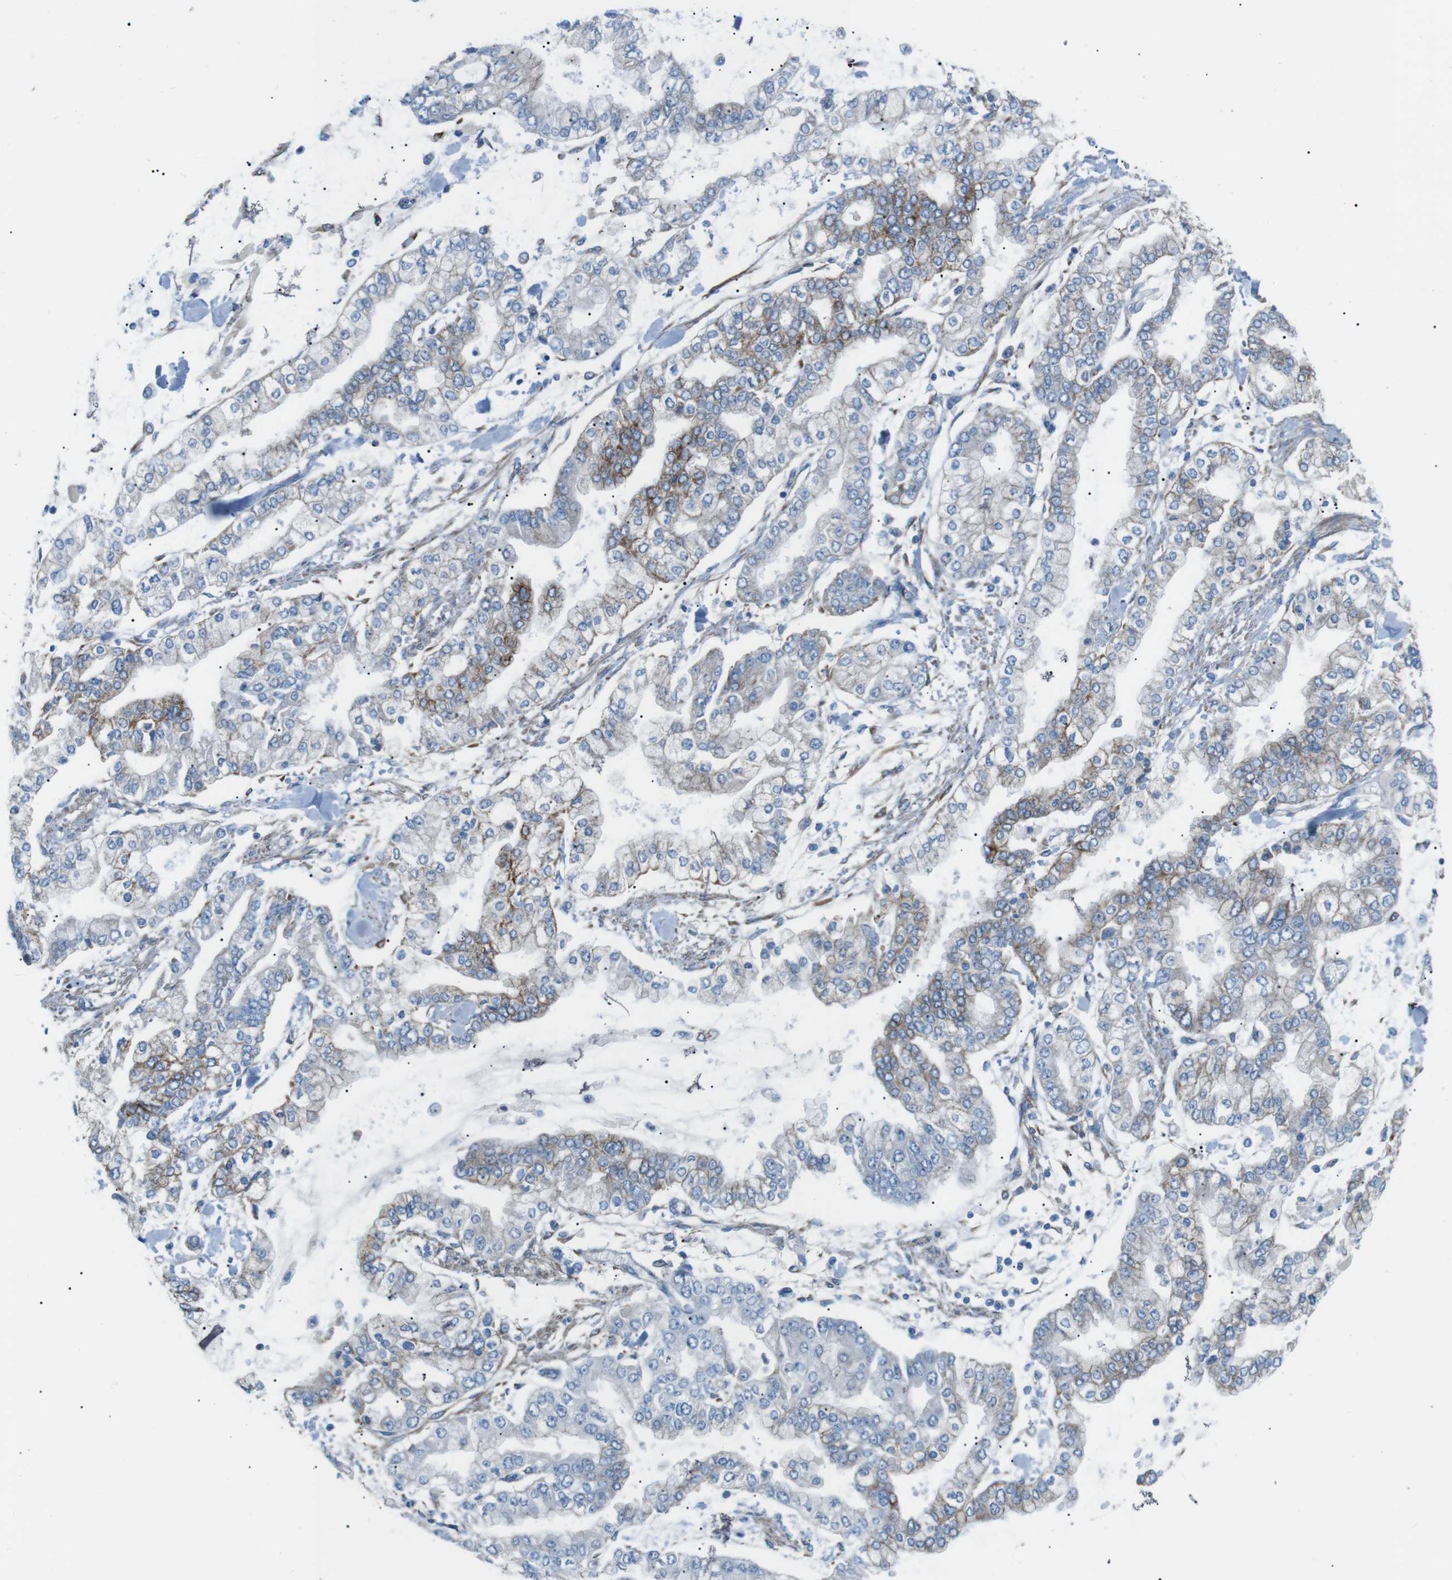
{"staining": {"intensity": "moderate", "quantity": "<25%", "location": "cytoplasmic/membranous"}, "tissue": "stomach cancer", "cell_type": "Tumor cells", "image_type": "cancer", "snomed": [{"axis": "morphology", "description": "Normal tissue, NOS"}, {"axis": "morphology", "description": "Adenocarcinoma, NOS"}, {"axis": "topography", "description": "Stomach, upper"}, {"axis": "topography", "description": "Stomach"}], "caption": "A micrograph of adenocarcinoma (stomach) stained for a protein reveals moderate cytoplasmic/membranous brown staining in tumor cells. Nuclei are stained in blue.", "gene": "MTARC2", "patient": {"sex": "male", "age": 76}}